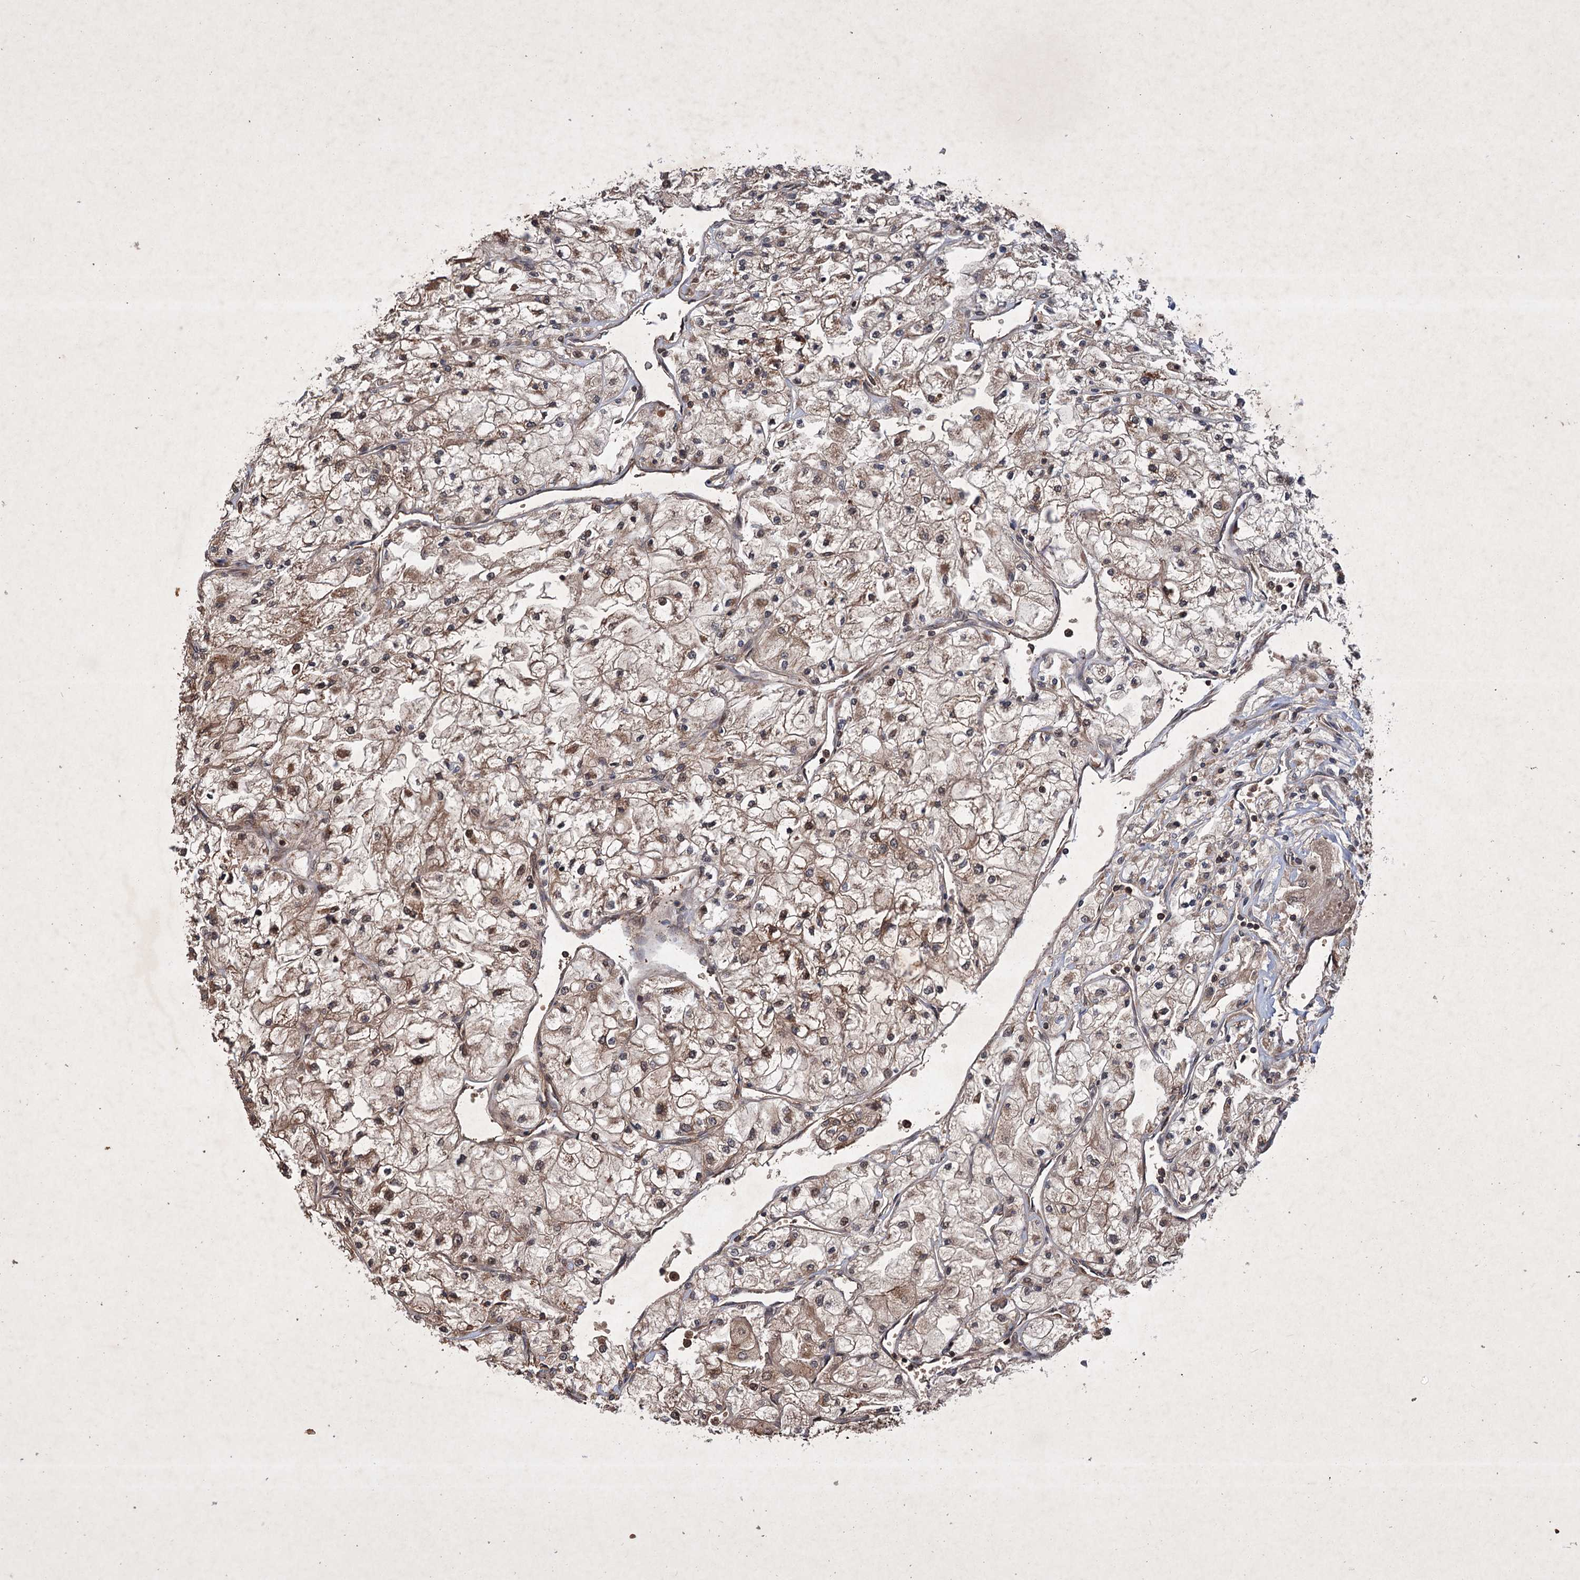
{"staining": {"intensity": "moderate", "quantity": ">75%", "location": "cytoplasmic/membranous,nuclear"}, "tissue": "renal cancer", "cell_type": "Tumor cells", "image_type": "cancer", "snomed": [{"axis": "morphology", "description": "Adenocarcinoma, NOS"}, {"axis": "topography", "description": "Kidney"}], "caption": "Immunohistochemistry (IHC) image of neoplastic tissue: human renal cancer stained using immunohistochemistry (IHC) displays medium levels of moderate protein expression localized specifically in the cytoplasmic/membranous and nuclear of tumor cells, appearing as a cytoplasmic/membranous and nuclear brown color.", "gene": "ADK", "patient": {"sex": "male", "age": 80}}